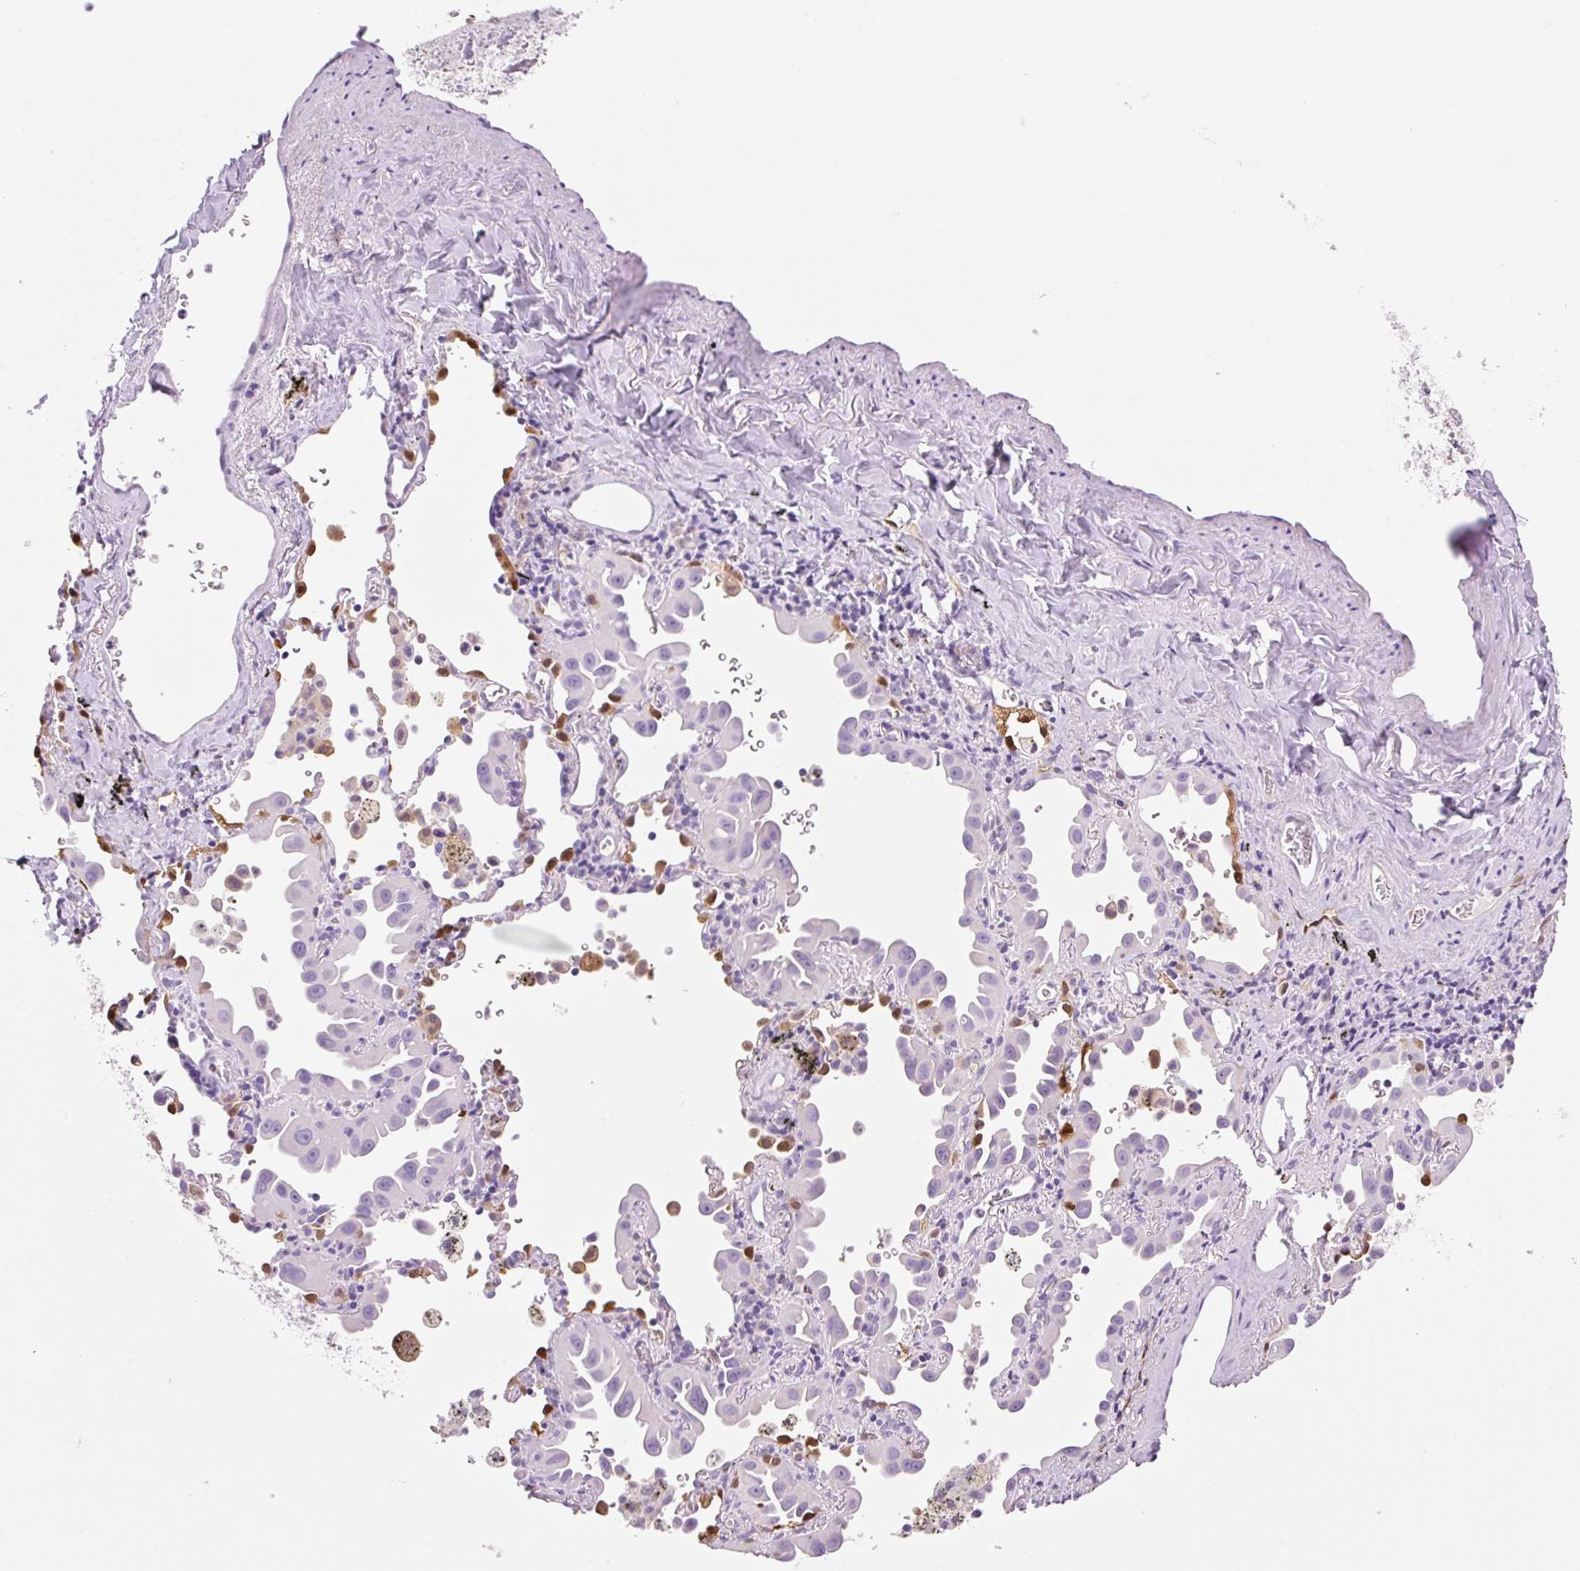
{"staining": {"intensity": "negative", "quantity": "none", "location": "none"}, "tissue": "lung cancer", "cell_type": "Tumor cells", "image_type": "cancer", "snomed": [{"axis": "morphology", "description": "Adenocarcinoma, NOS"}, {"axis": "topography", "description": "Lung"}], "caption": "The photomicrograph reveals no staining of tumor cells in lung adenocarcinoma.", "gene": "FABP5", "patient": {"sex": "male", "age": 68}}